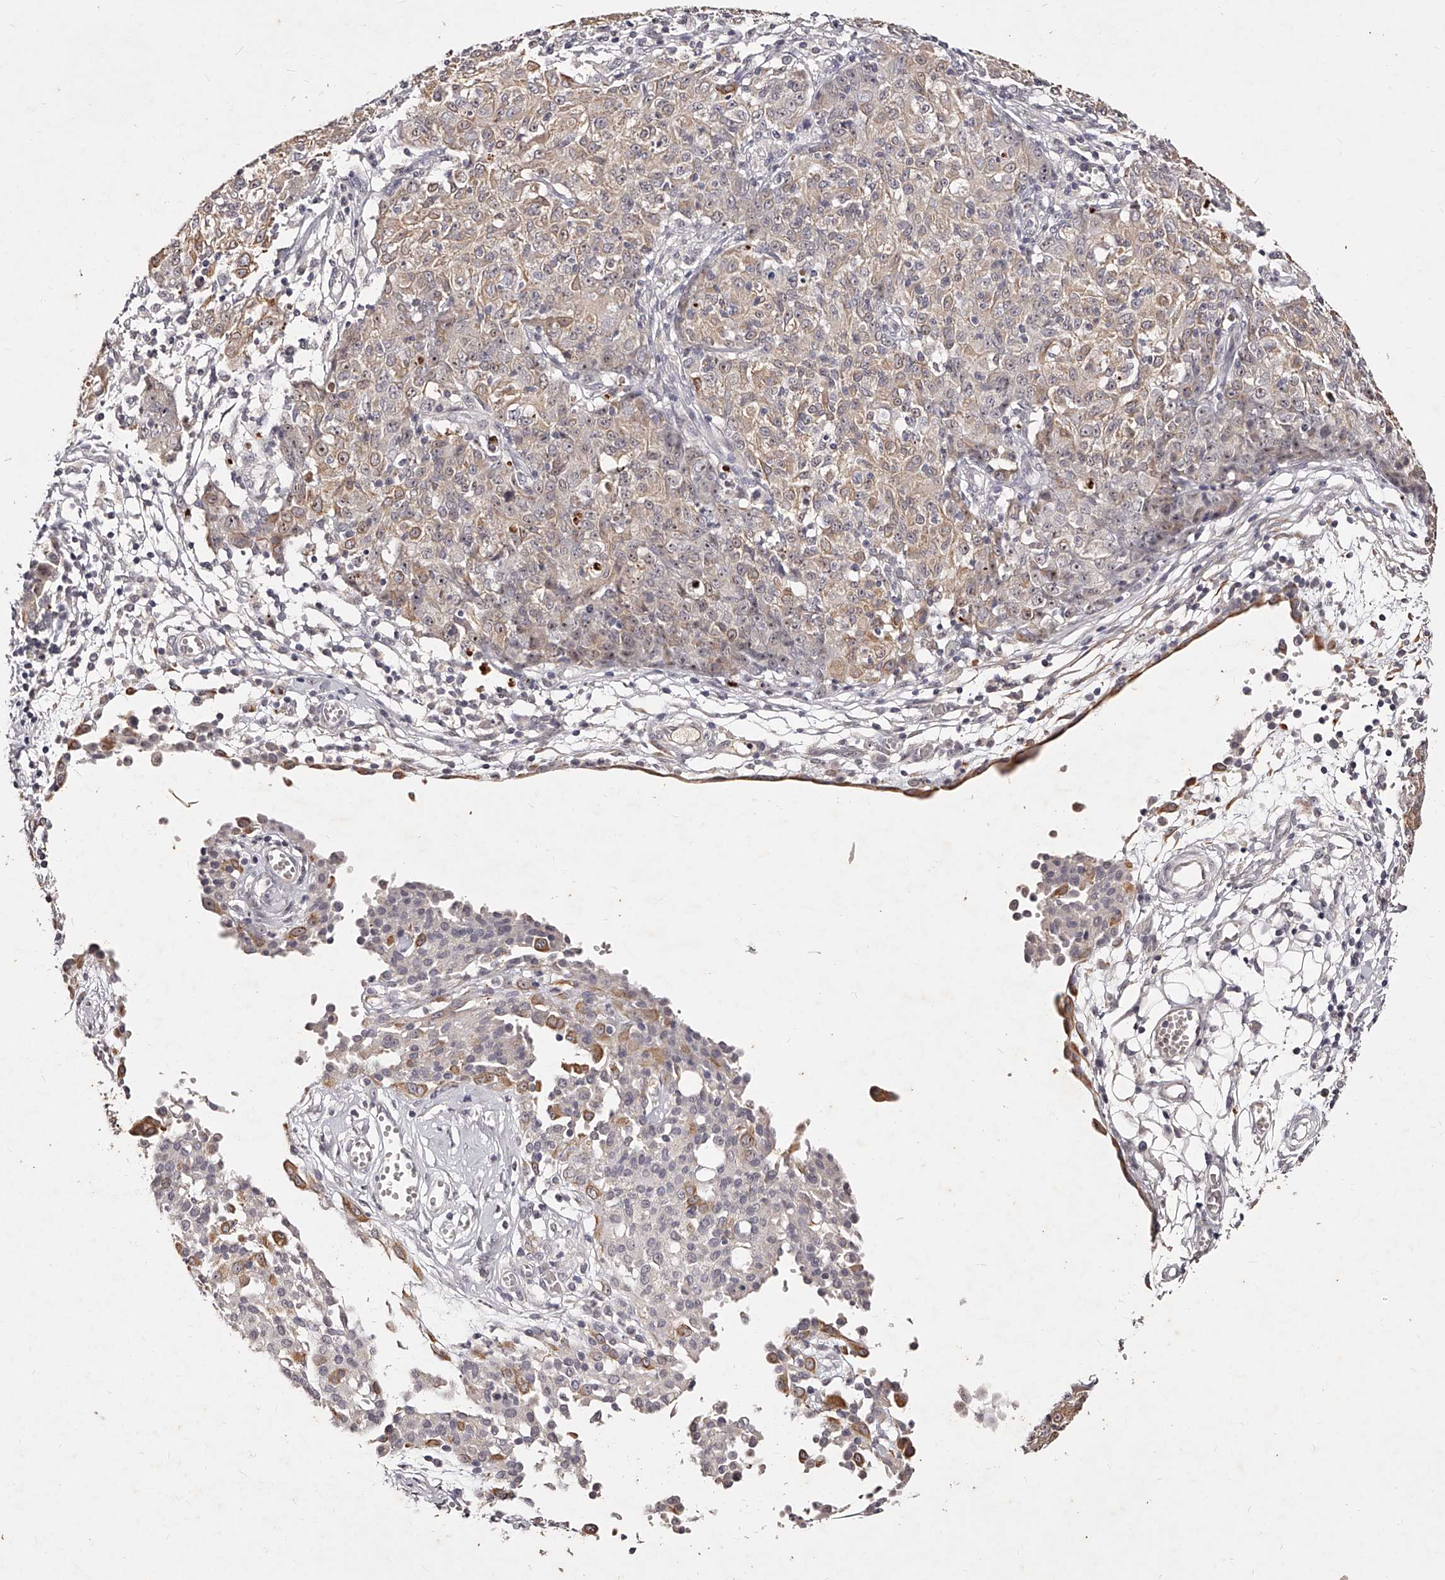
{"staining": {"intensity": "weak", "quantity": ">75%", "location": "cytoplasmic/membranous"}, "tissue": "ovarian cancer", "cell_type": "Tumor cells", "image_type": "cancer", "snomed": [{"axis": "morphology", "description": "Carcinoma, endometroid"}, {"axis": "topography", "description": "Ovary"}], "caption": "An IHC histopathology image of tumor tissue is shown. Protein staining in brown shows weak cytoplasmic/membranous positivity in ovarian cancer within tumor cells. Ihc stains the protein of interest in brown and the nuclei are stained blue.", "gene": "PHACTR1", "patient": {"sex": "female", "age": 42}}